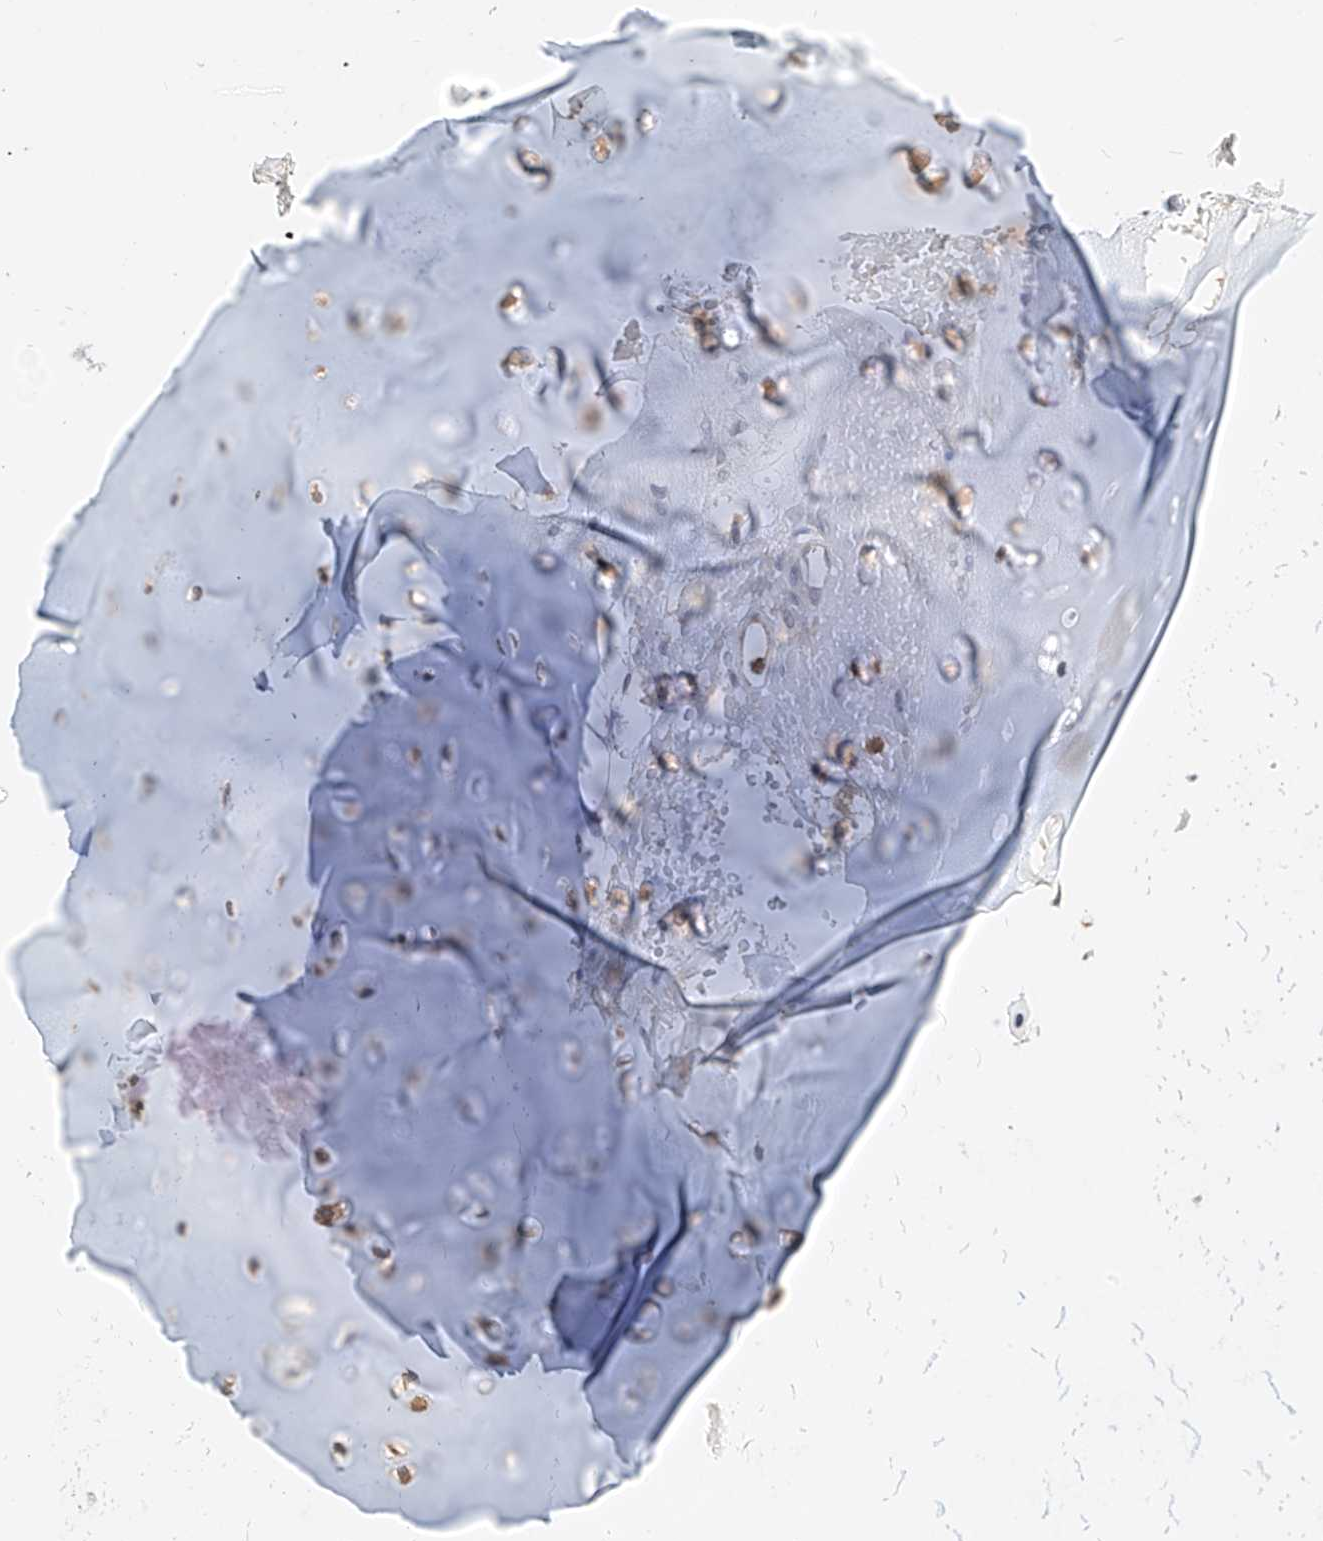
{"staining": {"intensity": "moderate", "quantity": "25%-75%", "location": "cytoplasmic/membranous"}, "tissue": "adipose tissue", "cell_type": "Adipocytes", "image_type": "normal", "snomed": [{"axis": "morphology", "description": "Normal tissue, NOS"}, {"axis": "morphology", "description": "Basal cell carcinoma"}, {"axis": "topography", "description": "Cartilage tissue"}, {"axis": "topography", "description": "Nasopharynx"}, {"axis": "topography", "description": "Oral tissue"}], "caption": "Immunohistochemical staining of unremarkable adipose tissue displays moderate cytoplasmic/membranous protein staining in approximately 25%-75% of adipocytes. The protein of interest is stained brown, and the nuclei are stained in blue (DAB (3,3'-diaminobenzidine) IHC with brightfield microscopy, high magnification).", "gene": "OFD1", "patient": {"sex": "female", "age": 77}}